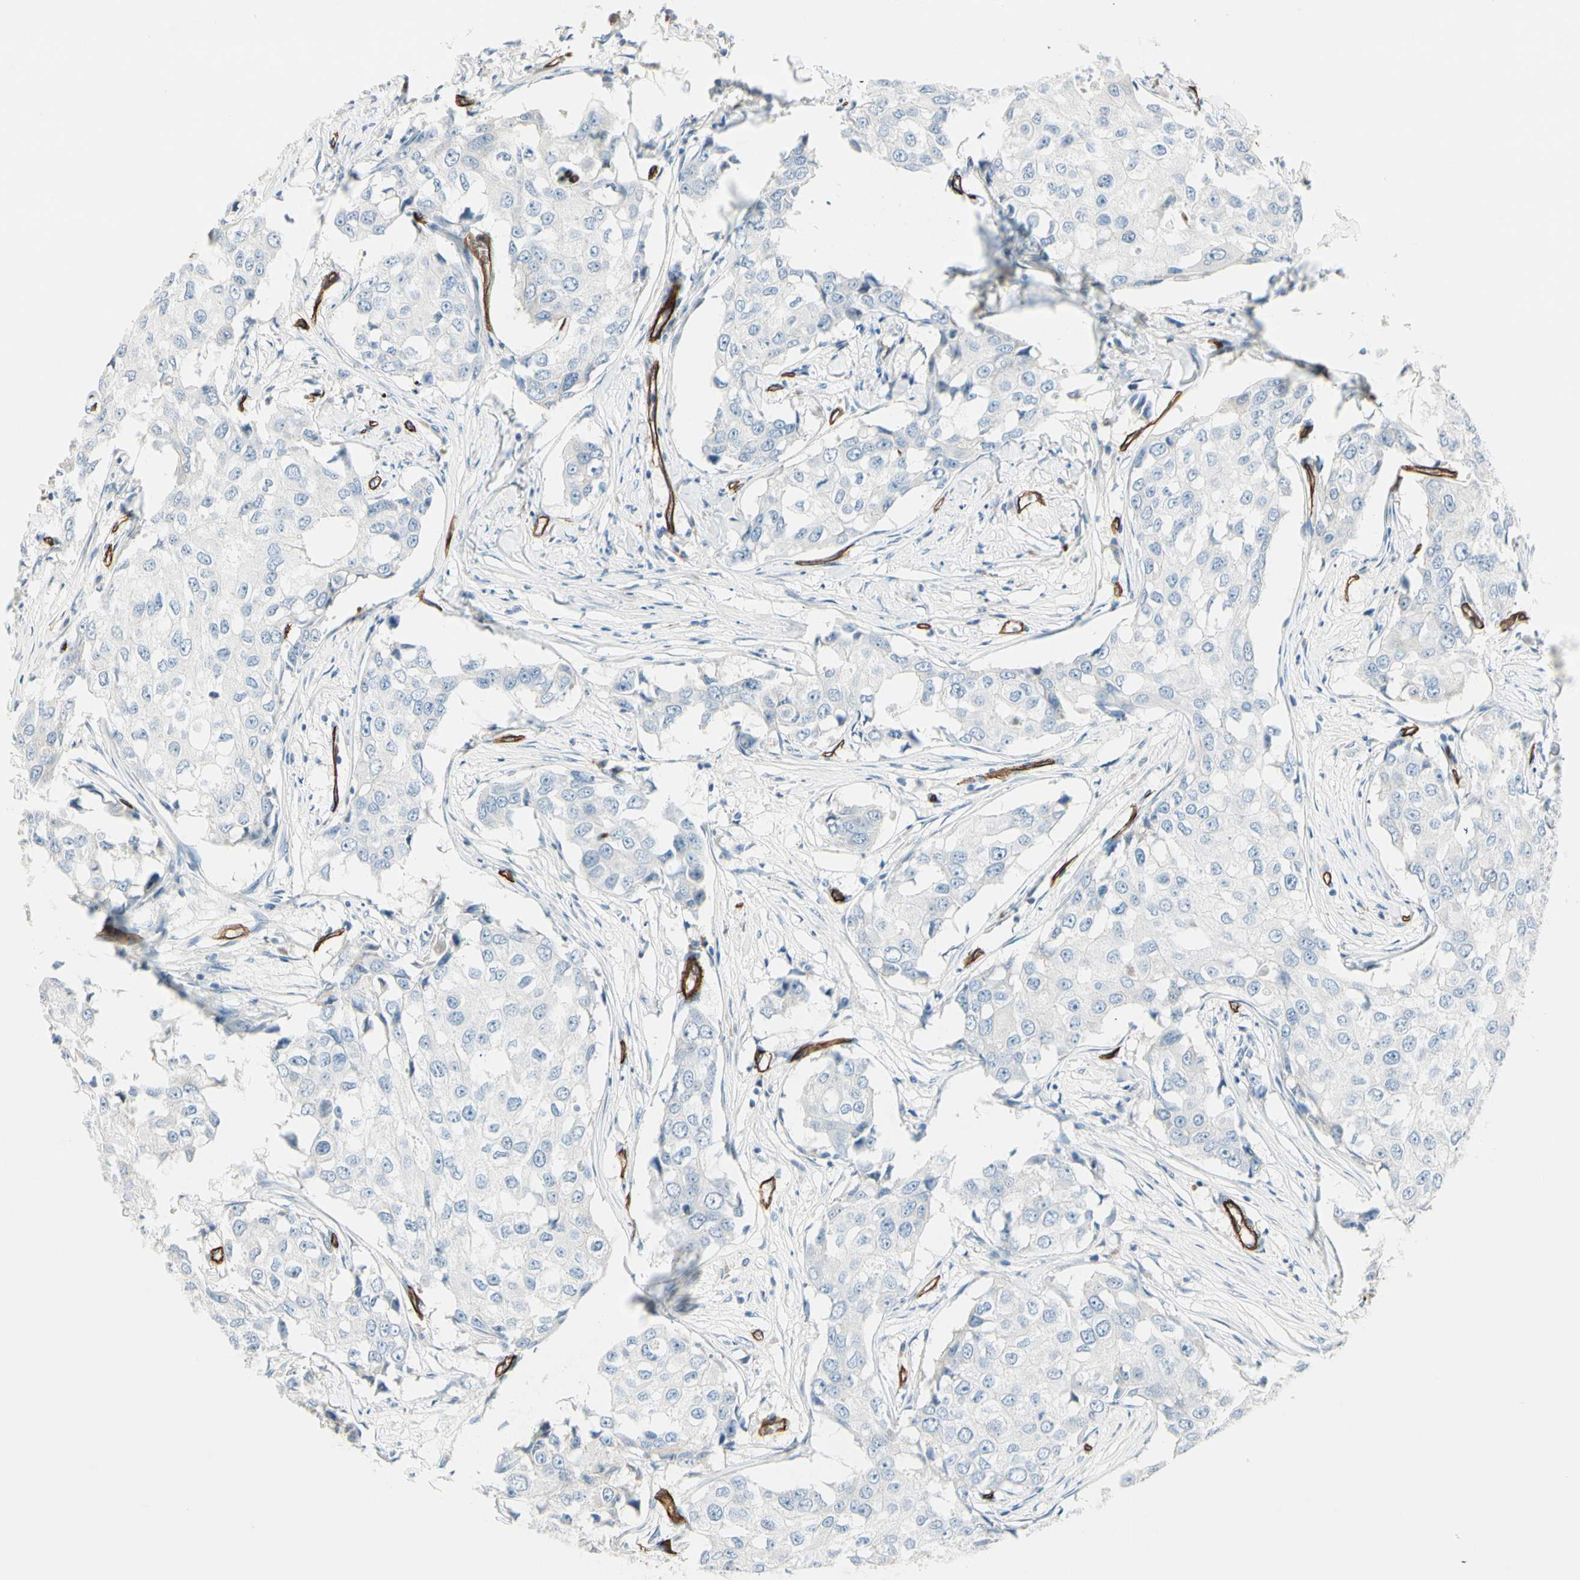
{"staining": {"intensity": "negative", "quantity": "none", "location": "none"}, "tissue": "breast cancer", "cell_type": "Tumor cells", "image_type": "cancer", "snomed": [{"axis": "morphology", "description": "Duct carcinoma"}, {"axis": "topography", "description": "Breast"}], "caption": "IHC image of neoplastic tissue: human breast cancer stained with DAB demonstrates no significant protein expression in tumor cells.", "gene": "CD93", "patient": {"sex": "female", "age": 27}}